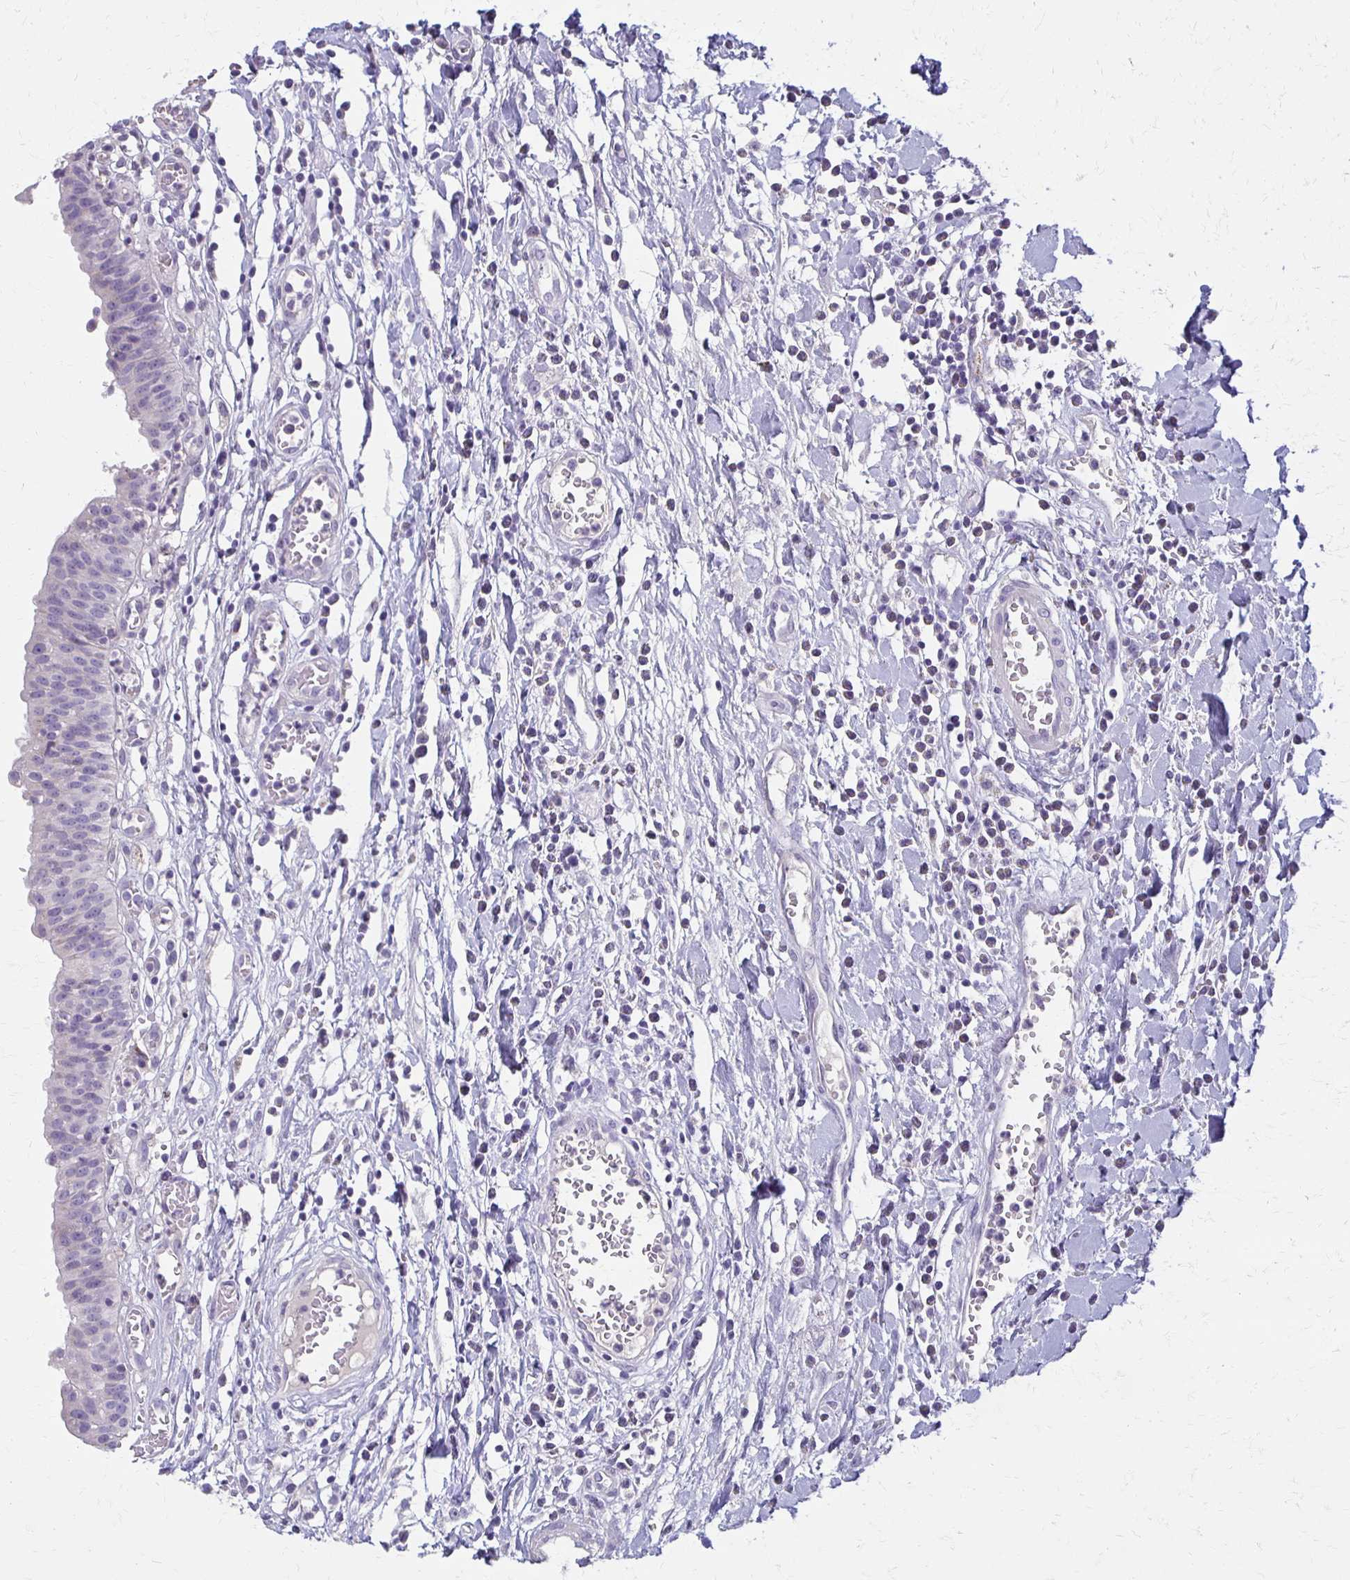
{"staining": {"intensity": "moderate", "quantity": "<25%", "location": "cytoplasmic/membranous"}, "tissue": "urinary bladder", "cell_type": "Urothelial cells", "image_type": "normal", "snomed": [{"axis": "morphology", "description": "Normal tissue, NOS"}, {"axis": "topography", "description": "Urinary bladder"}], "caption": "A photomicrograph showing moderate cytoplasmic/membranous positivity in approximately <25% of urothelial cells in benign urinary bladder, as visualized by brown immunohistochemical staining.", "gene": "BBS12", "patient": {"sex": "male", "age": 64}}